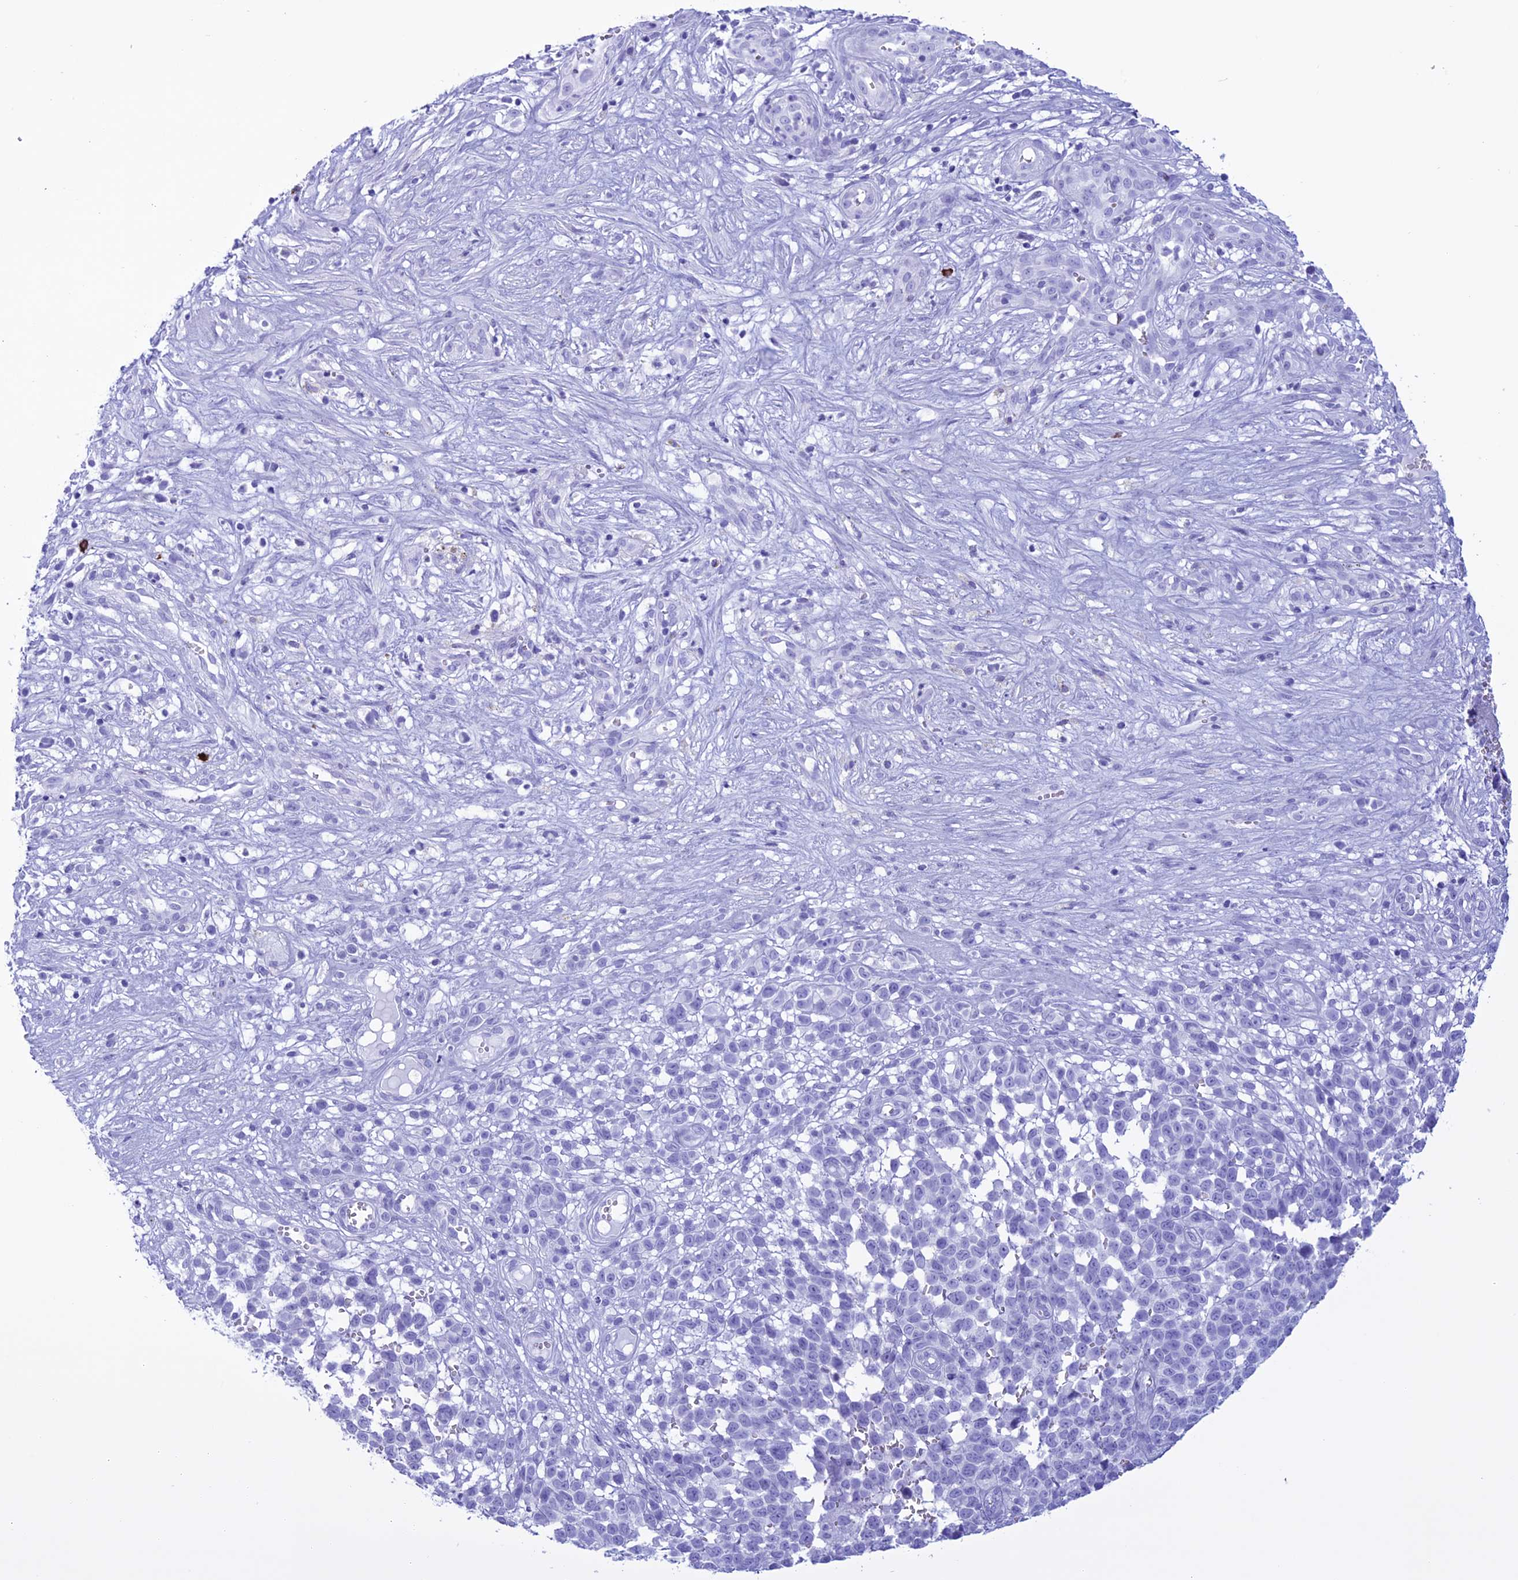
{"staining": {"intensity": "negative", "quantity": "none", "location": "none"}, "tissue": "melanoma", "cell_type": "Tumor cells", "image_type": "cancer", "snomed": [{"axis": "morphology", "description": "Malignant melanoma, NOS"}, {"axis": "topography", "description": "Nose, NOS"}], "caption": "Tumor cells show no significant protein expression in malignant melanoma. (DAB (3,3'-diaminobenzidine) IHC with hematoxylin counter stain).", "gene": "MZB1", "patient": {"sex": "female", "age": 48}}